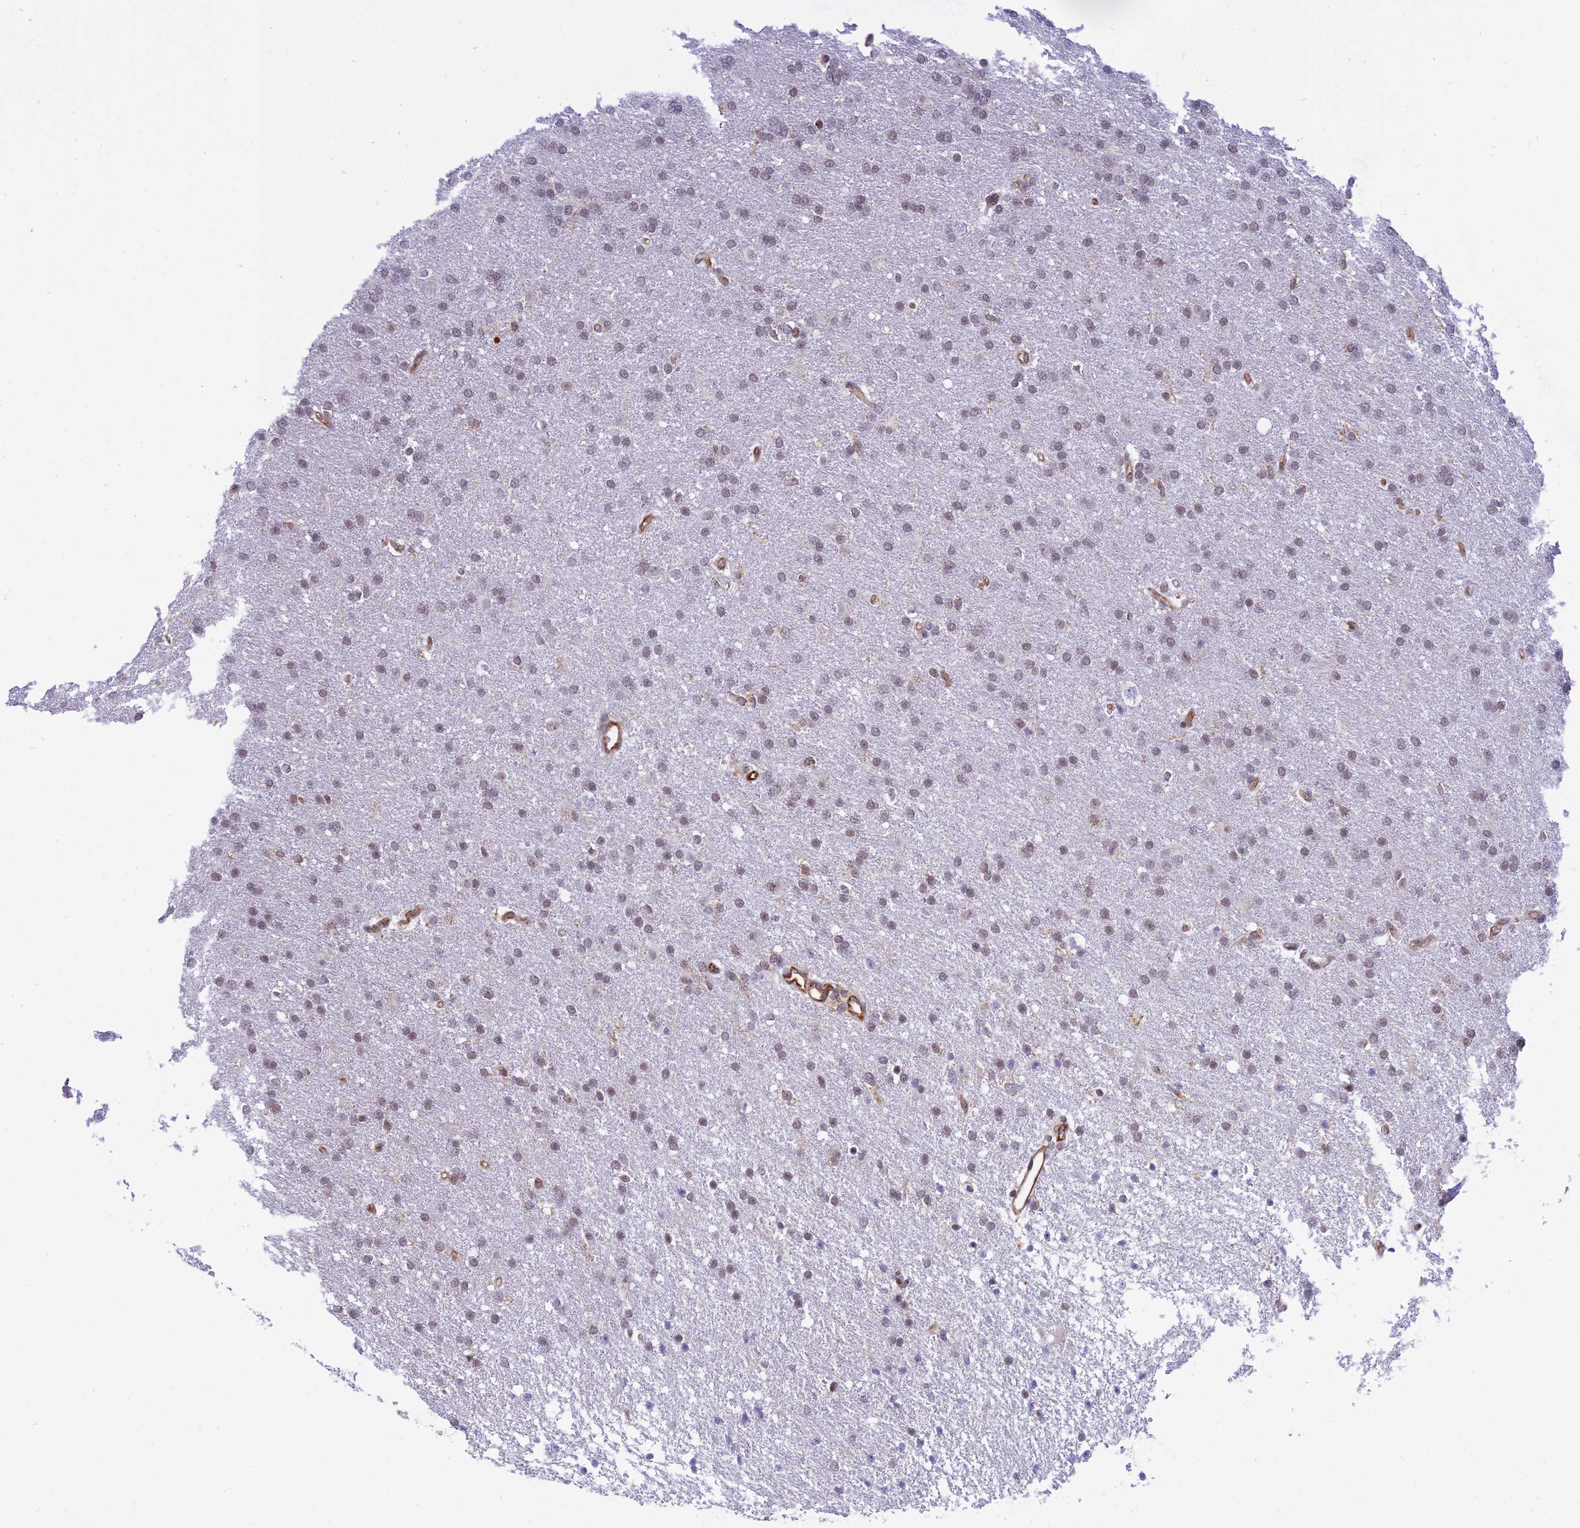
{"staining": {"intensity": "weak", "quantity": ">75%", "location": "nuclear"}, "tissue": "glioma", "cell_type": "Tumor cells", "image_type": "cancer", "snomed": [{"axis": "morphology", "description": "Glioma, malignant, High grade"}, {"axis": "topography", "description": "Brain"}], "caption": "A brown stain shows weak nuclear expression of a protein in human high-grade glioma (malignant) tumor cells.", "gene": "SAPCD2", "patient": {"sex": "male", "age": 72}}